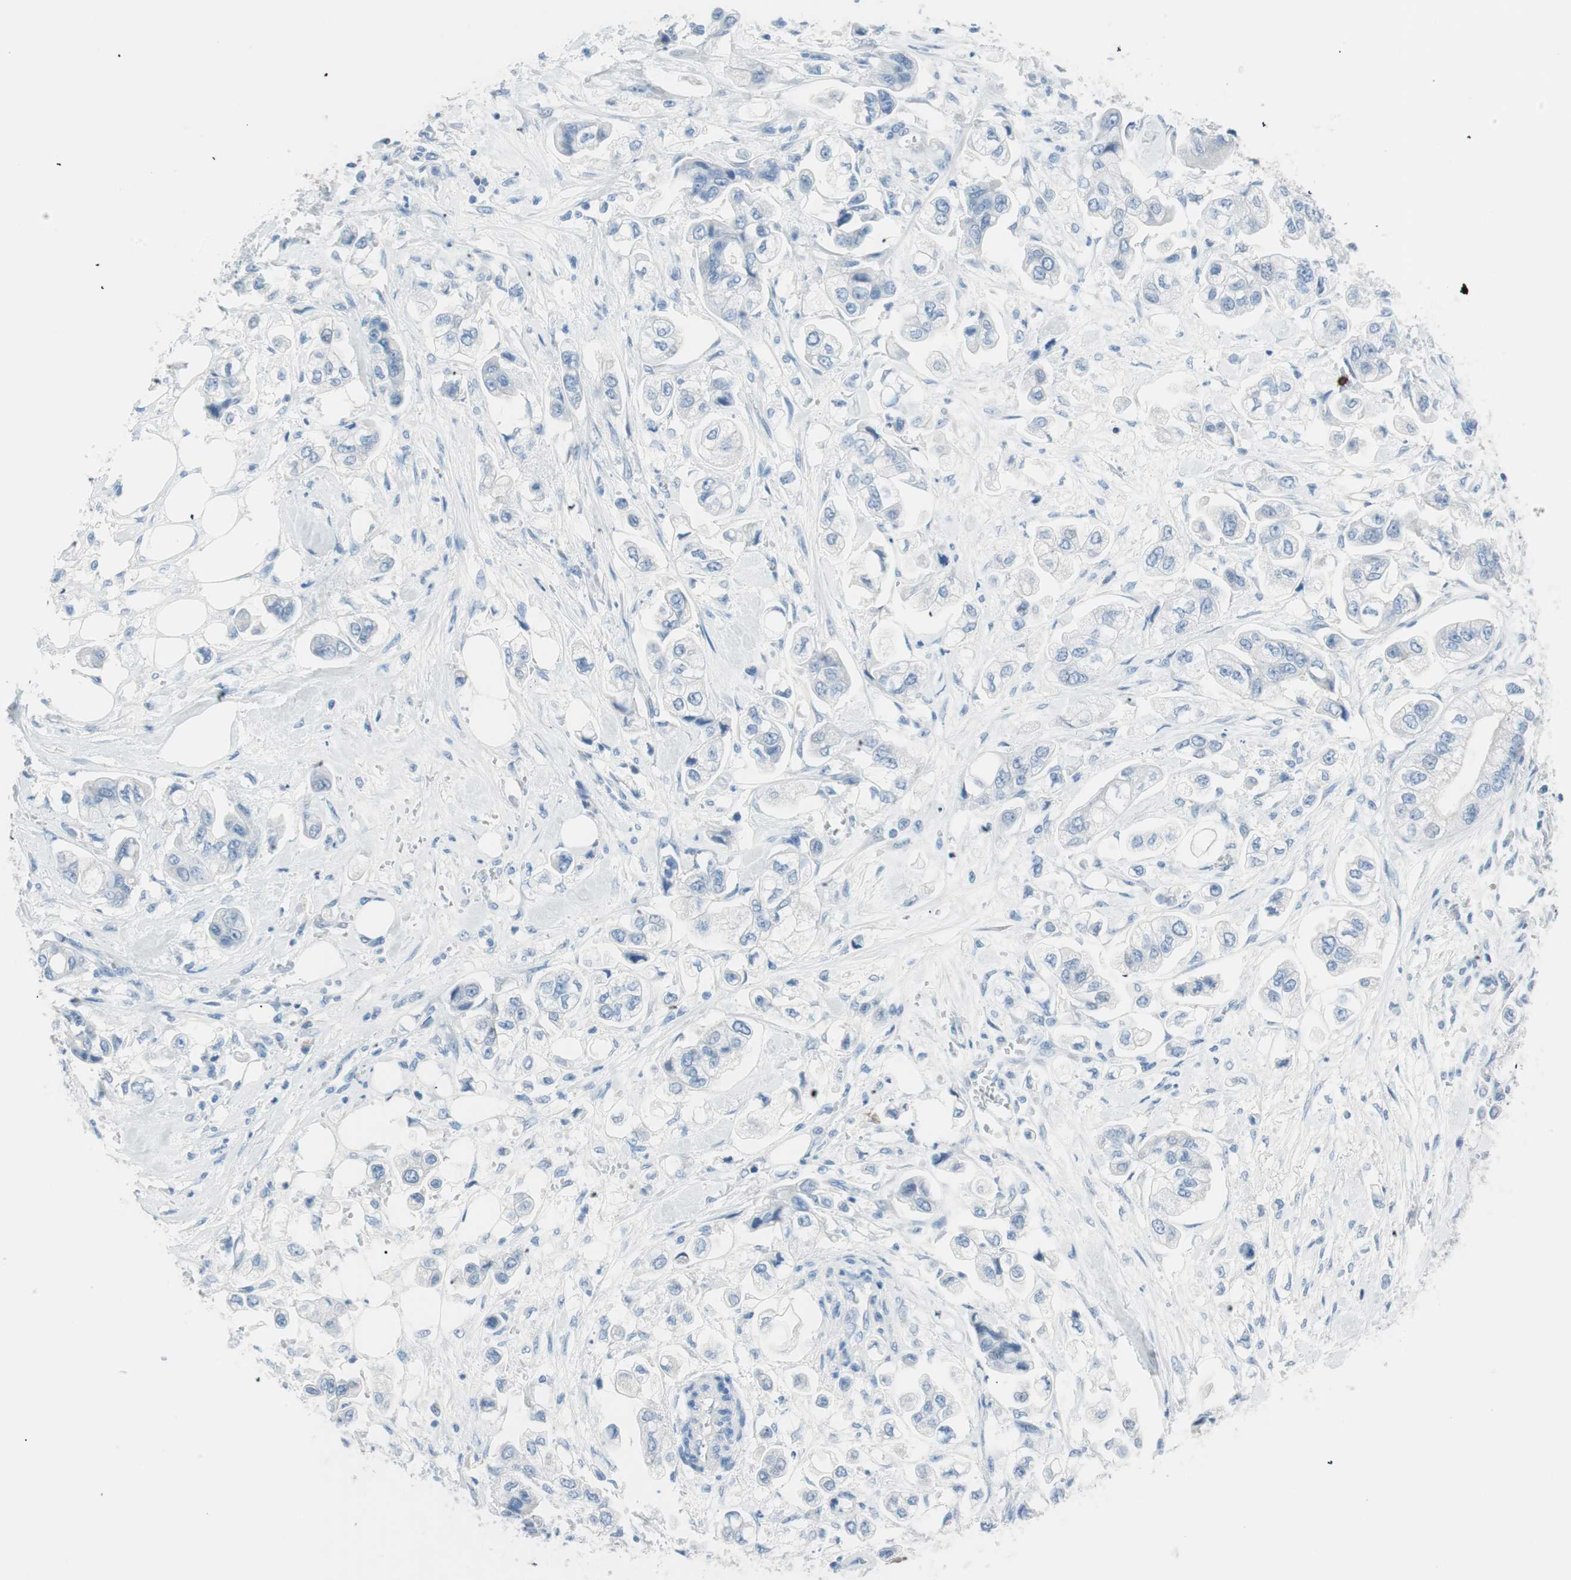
{"staining": {"intensity": "negative", "quantity": "none", "location": "none"}, "tissue": "stomach cancer", "cell_type": "Tumor cells", "image_type": "cancer", "snomed": [{"axis": "morphology", "description": "Adenocarcinoma, NOS"}, {"axis": "topography", "description": "Stomach"}], "caption": "Immunohistochemistry (IHC) of stomach cancer reveals no positivity in tumor cells. (DAB (3,3'-diaminobenzidine) IHC with hematoxylin counter stain).", "gene": "TNFRSF13C", "patient": {"sex": "male", "age": 62}}